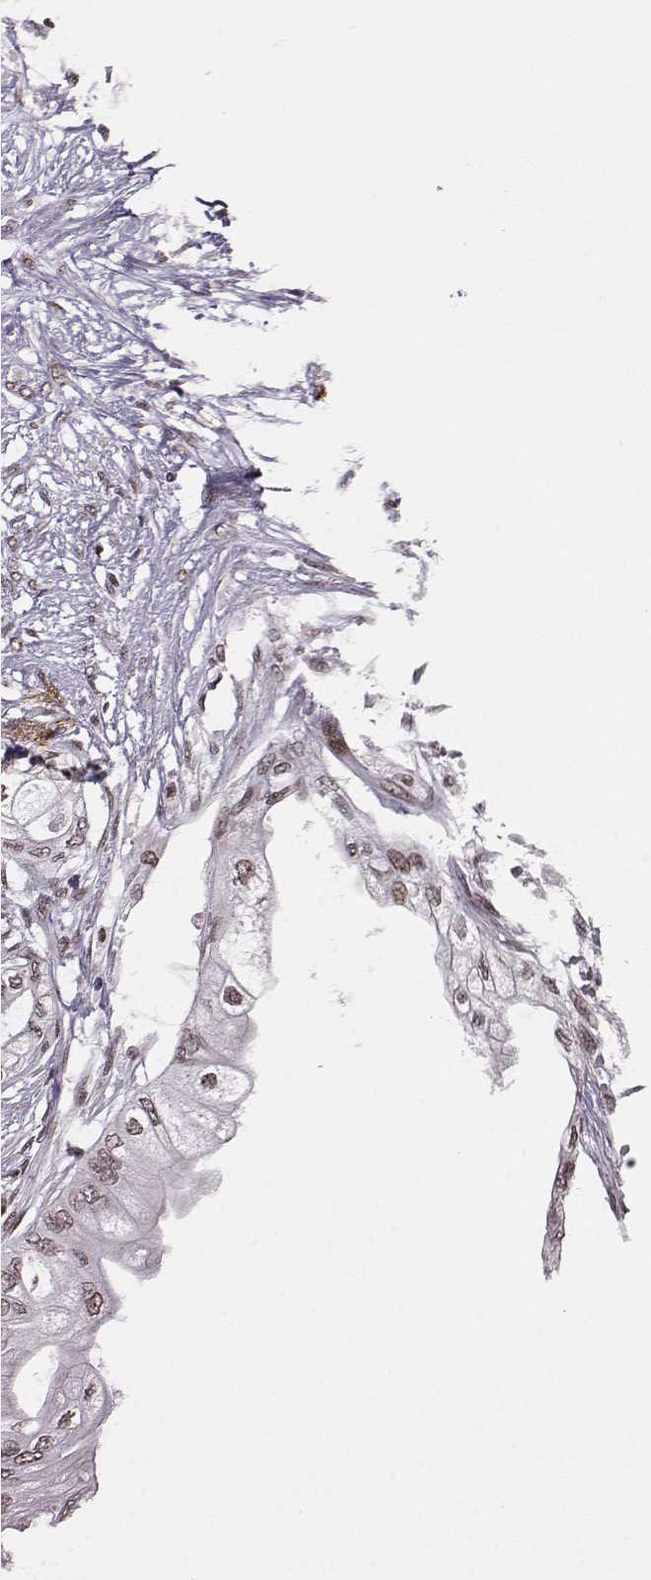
{"staining": {"intensity": "weak", "quantity": ">75%", "location": "nuclear"}, "tissue": "pancreatic cancer", "cell_type": "Tumor cells", "image_type": "cancer", "snomed": [{"axis": "morphology", "description": "Normal tissue, NOS"}, {"axis": "morphology", "description": "Adenocarcinoma, NOS"}, {"axis": "topography", "description": "Pancreas"}, {"axis": "topography", "description": "Duodenum"}], "caption": "Protein analysis of pancreatic cancer (adenocarcinoma) tissue exhibits weak nuclear expression in about >75% of tumor cells.", "gene": "RRAGD", "patient": {"sex": "female", "age": 60}}